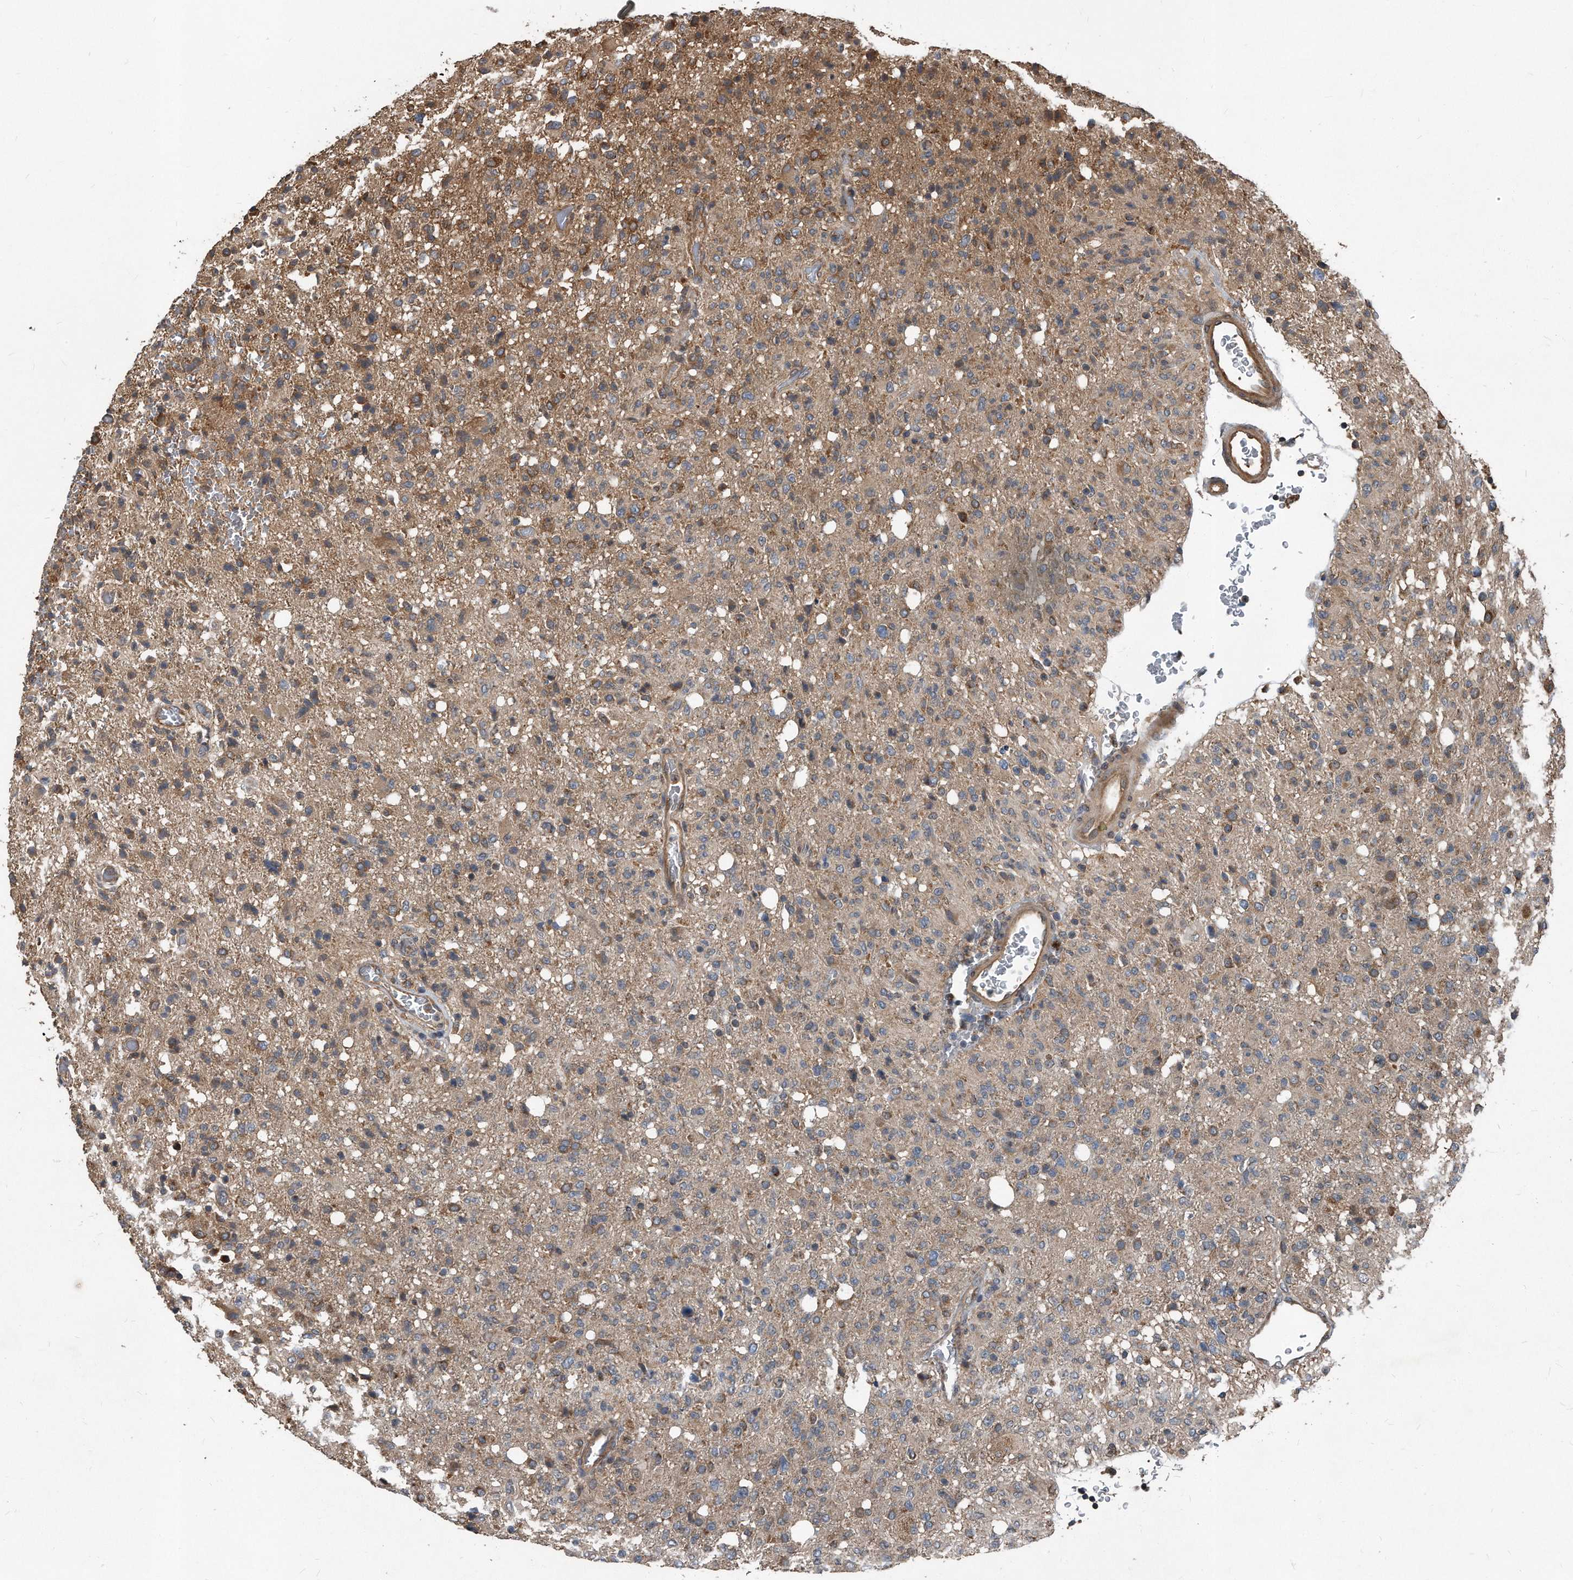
{"staining": {"intensity": "moderate", "quantity": "25%-75%", "location": "cytoplasmic/membranous"}, "tissue": "glioma", "cell_type": "Tumor cells", "image_type": "cancer", "snomed": [{"axis": "morphology", "description": "Glioma, malignant, High grade"}, {"axis": "topography", "description": "Brain"}], "caption": "Immunohistochemical staining of glioma reveals medium levels of moderate cytoplasmic/membranous expression in about 25%-75% of tumor cells.", "gene": "FAM136A", "patient": {"sex": "female", "age": 57}}